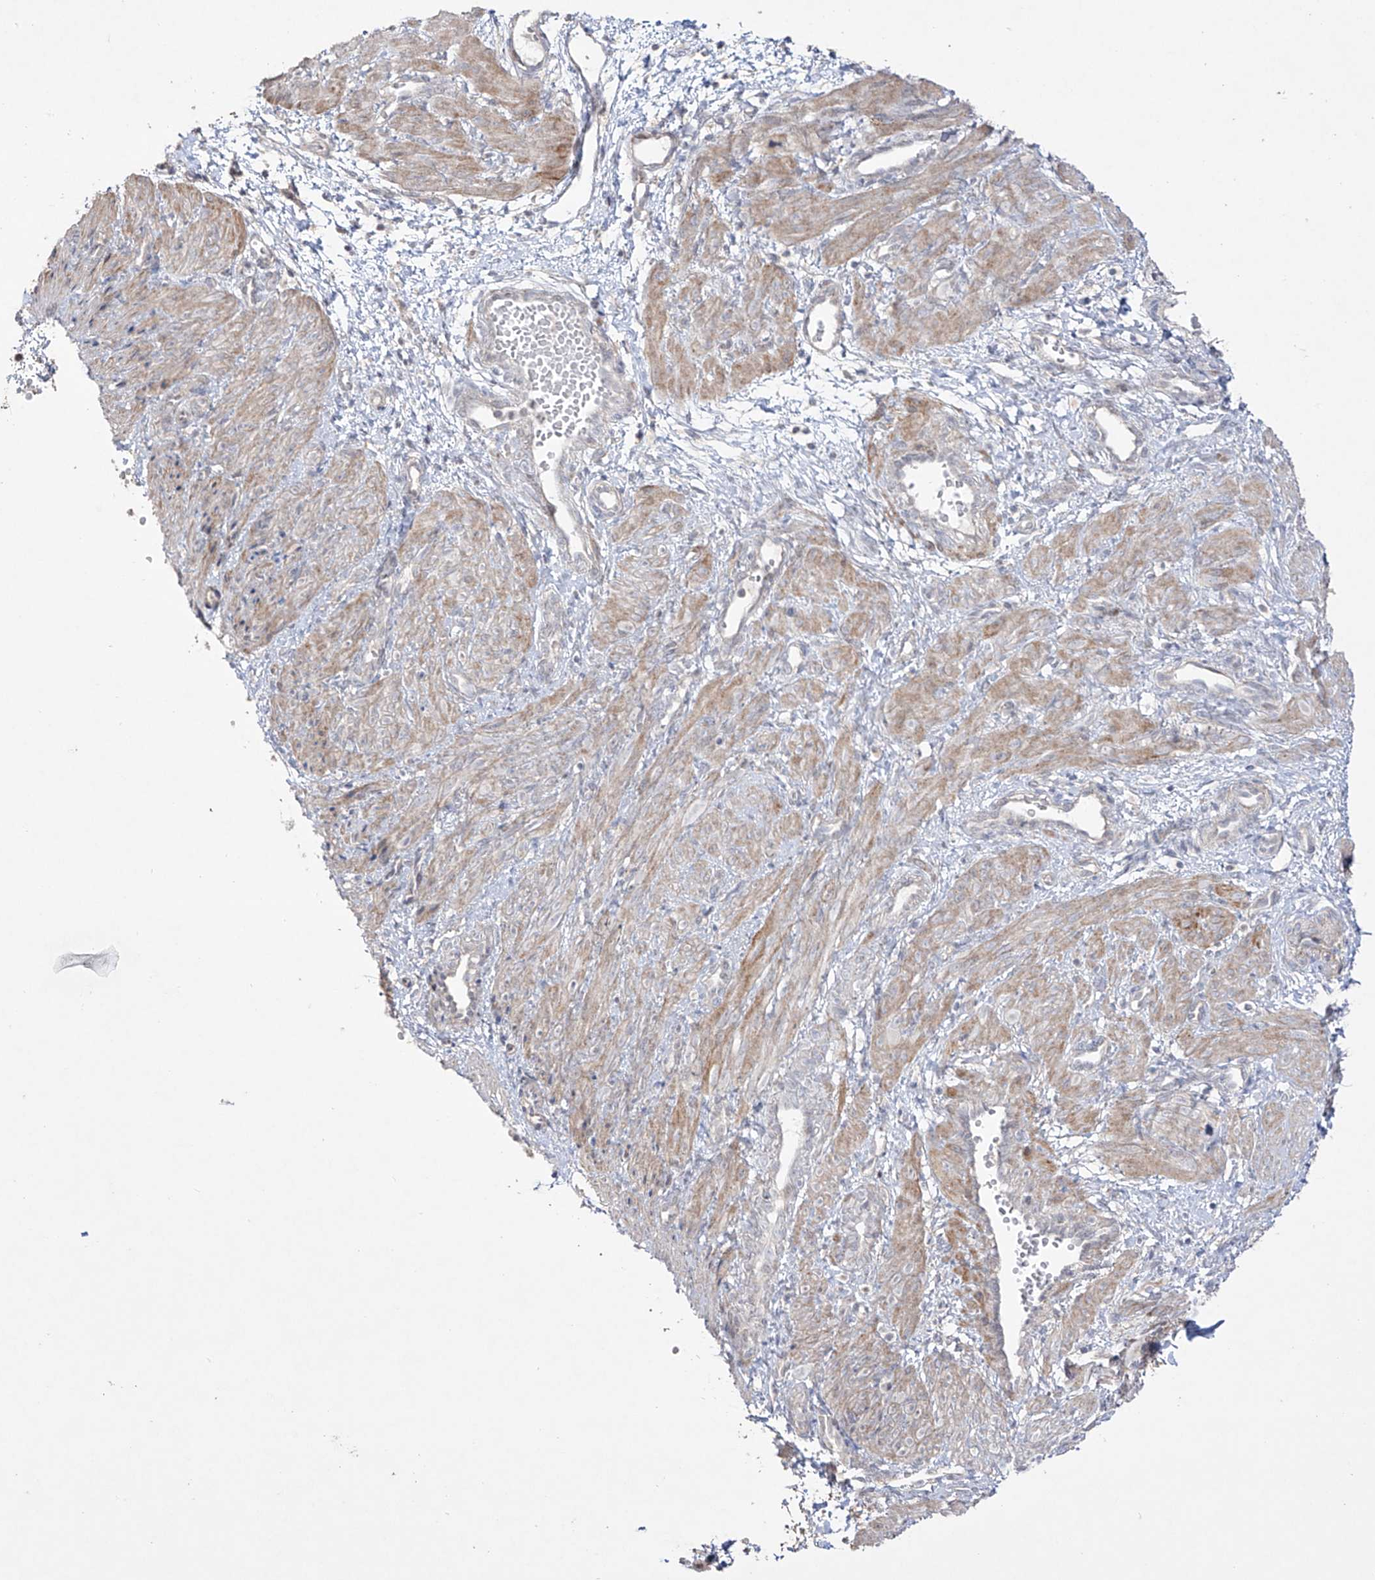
{"staining": {"intensity": "weak", "quantity": ">75%", "location": "cytoplasmic/membranous"}, "tissue": "smooth muscle", "cell_type": "Smooth muscle cells", "image_type": "normal", "snomed": [{"axis": "morphology", "description": "Normal tissue, NOS"}, {"axis": "topography", "description": "Endometrium"}], "caption": "The histopathology image reveals a brown stain indicating the presence of a protein in the cytoplasmic/membranous of smooth muscle cells in smooth muscle.", "gene": "YKT6", "patient": {"sex": "female", "age": 33}}